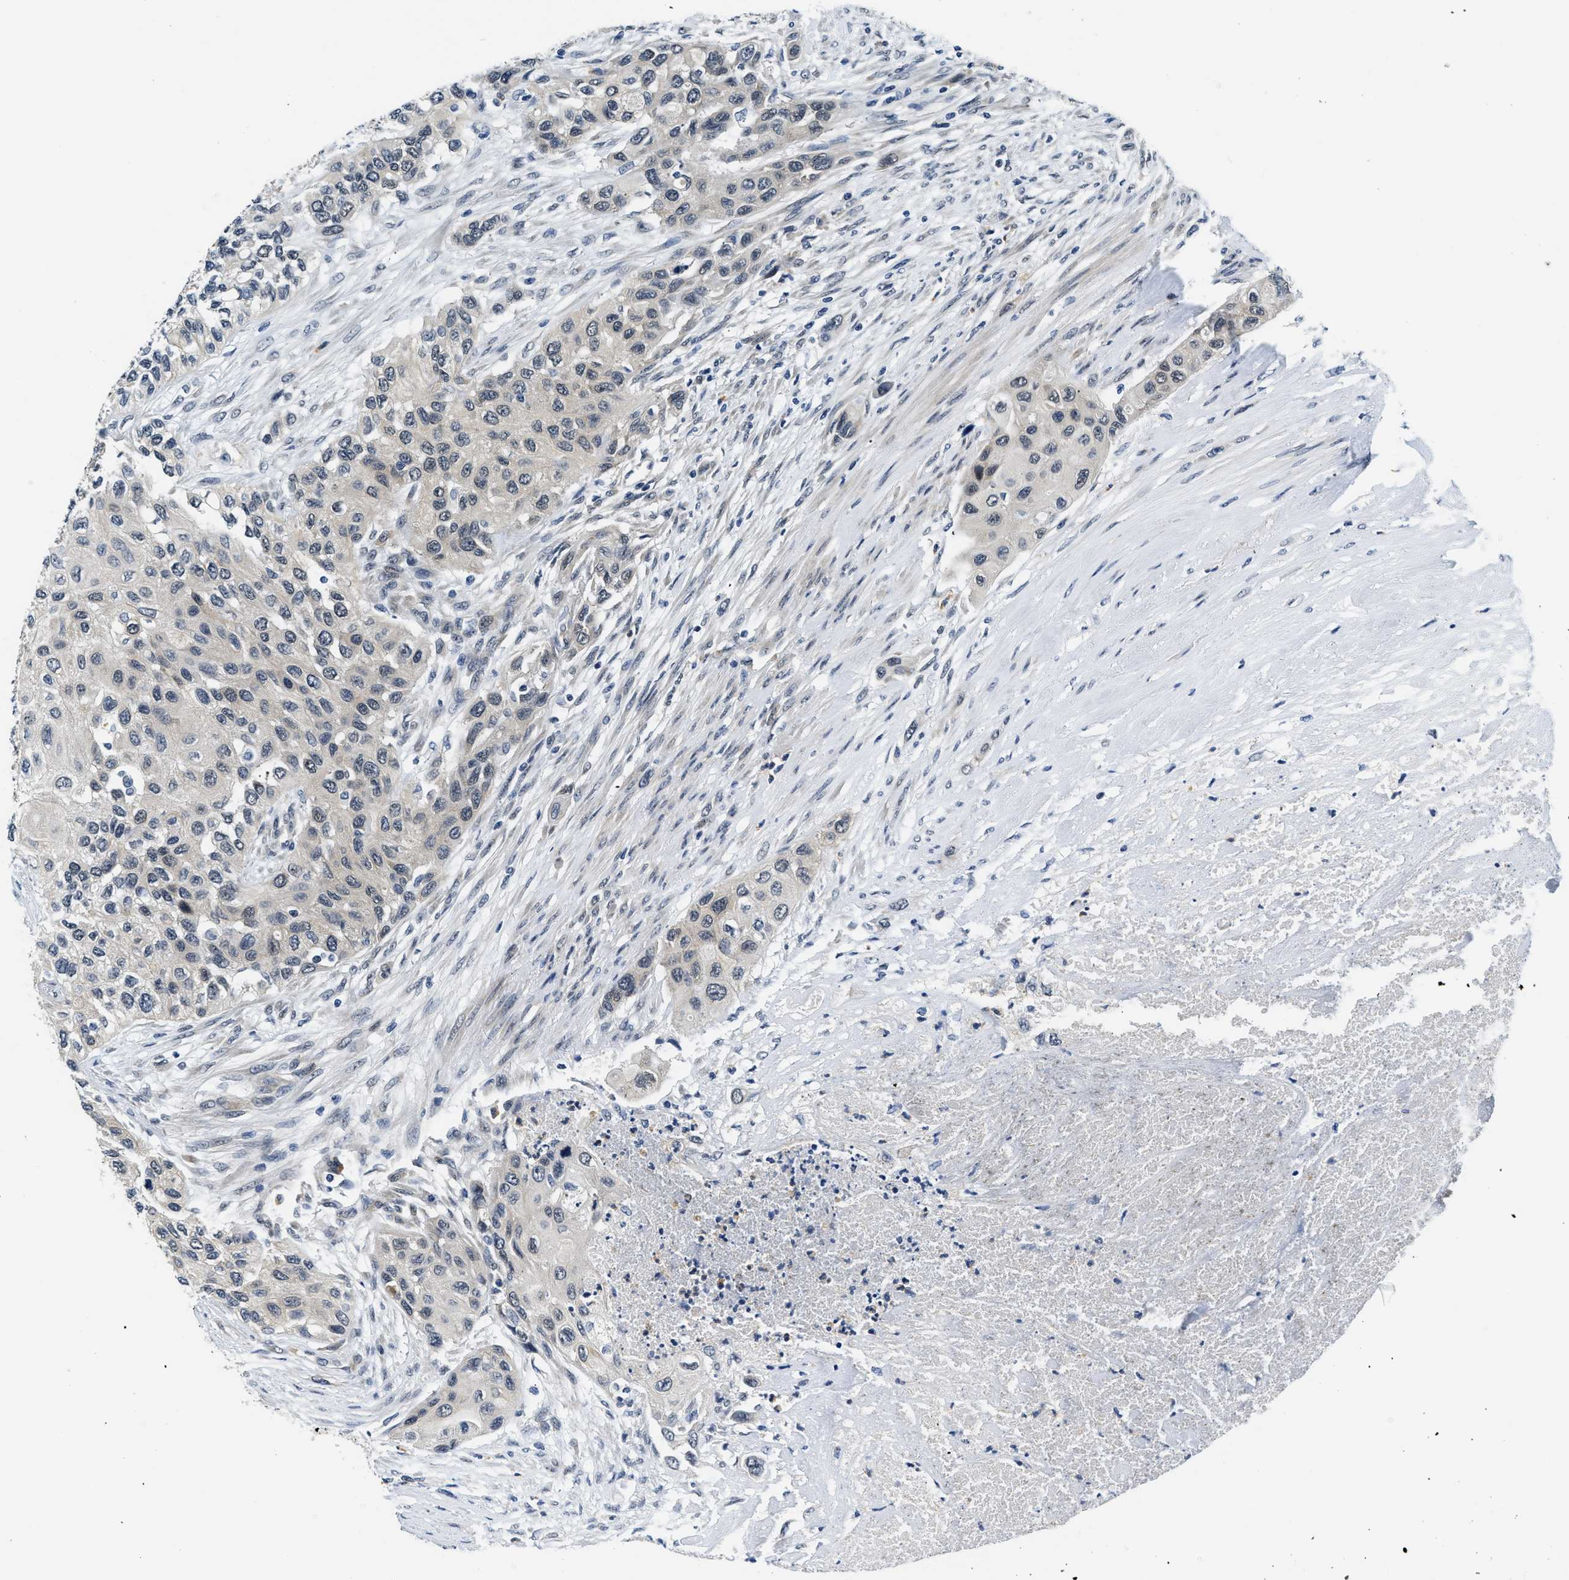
{"staining": {"intensity": "negative", "quantity": "none", "location": "none"}, "tissue": "urothelial cancer", "cell_type": "Tumor cells", "image_type": "cancer", "snomed": [{"axis": "morphology", "description": "Urothelial carcinoma, High grade"}, {"axis": "topography", "description": "Urinary bladder"}], "caption": "IHC image of neoplastic tissue: high-grade urothelial carcinoma stained with DAB (3,3'-diaminobenzidine) displays no significant protein positivity in tumor cells. The staining was performed using DAB (3,3'-diaminobenzidine) to visualize the protein expression in brown, while the nuclei were stained in blue with hematoxylin (Magnification: 20x).", "gene": "SMAD4", "patient": {"sex": "female", "age": 56}}